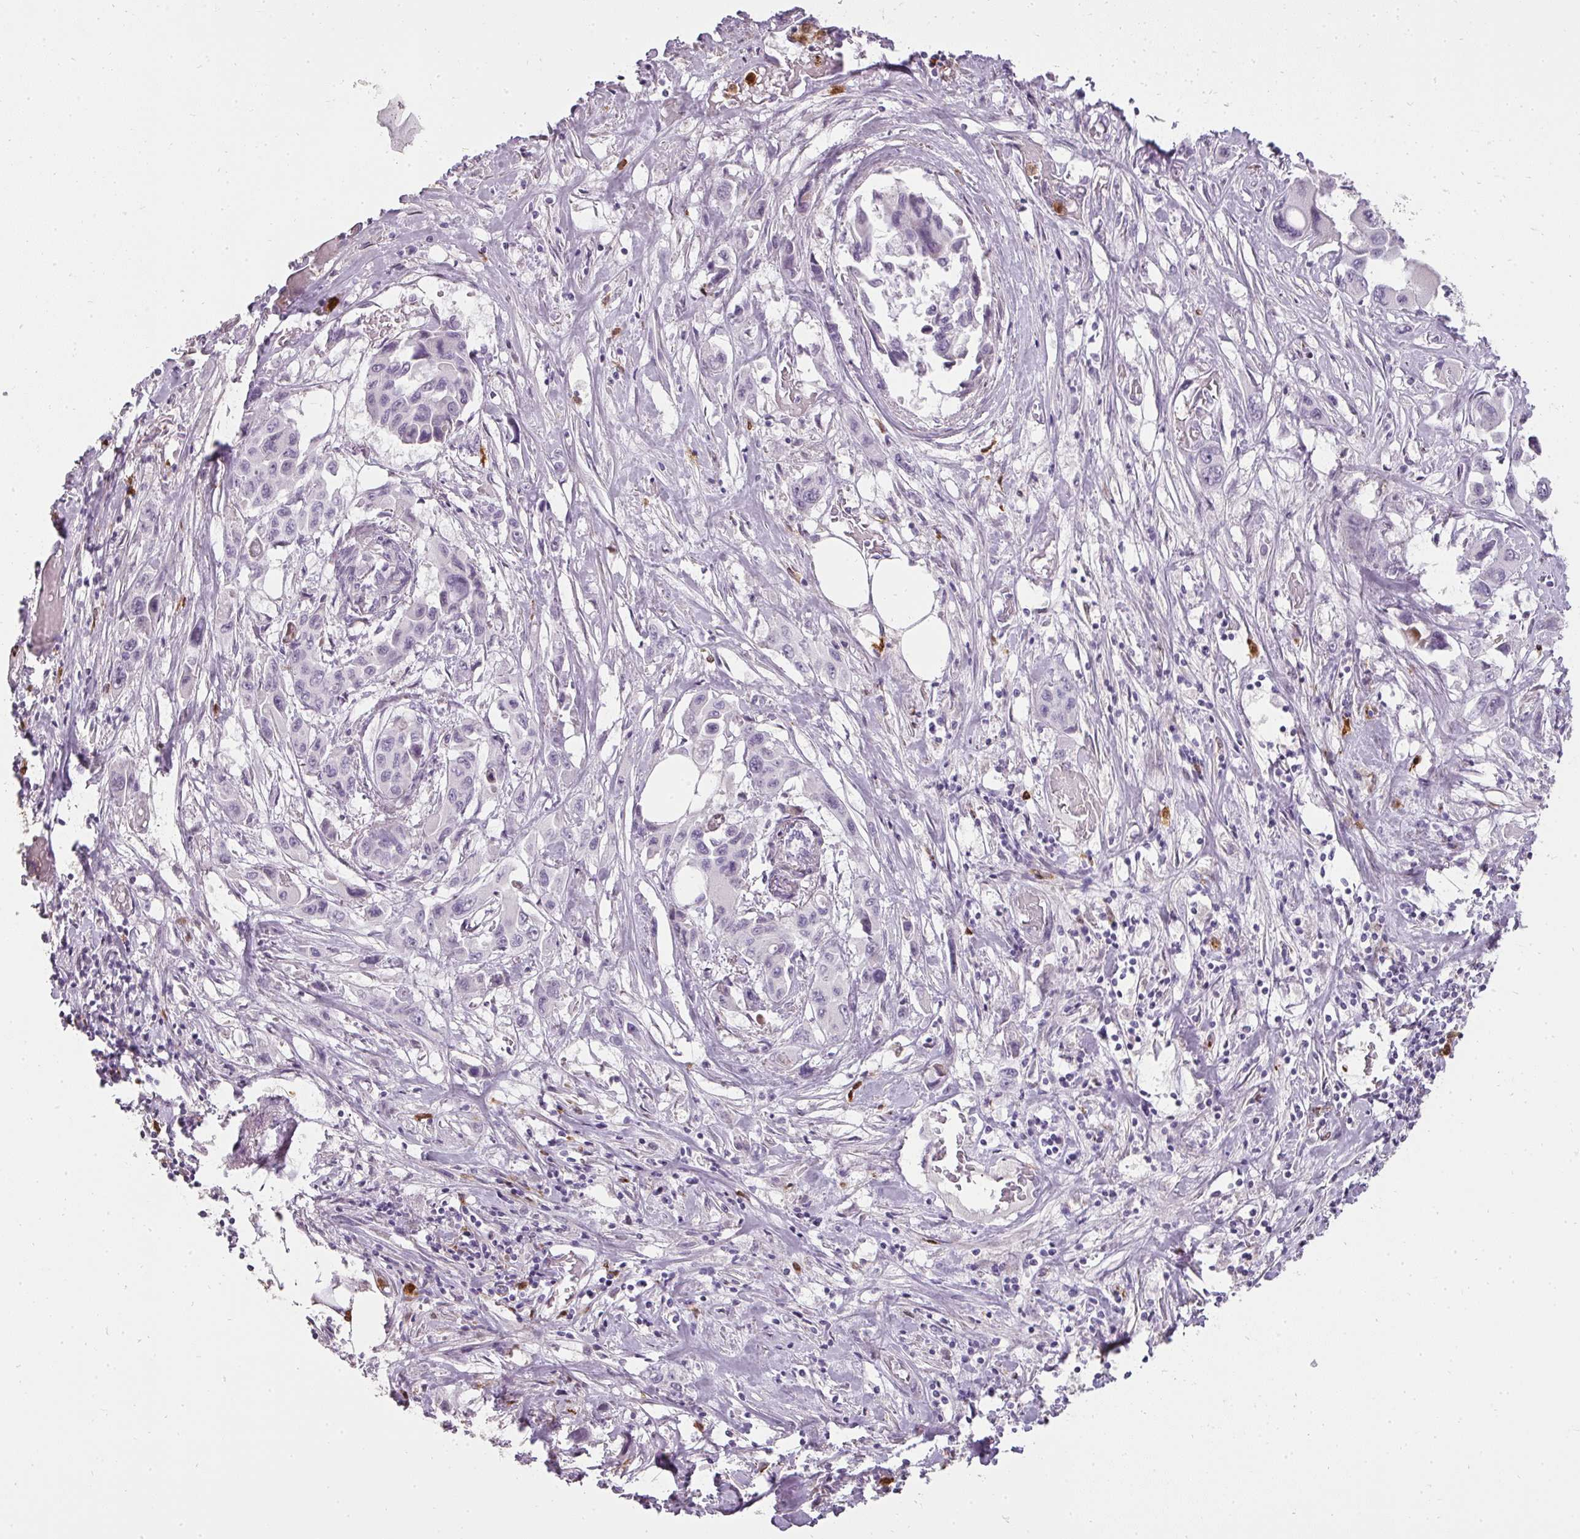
{"staining": {"intensity": "negative", "quantity": "none", "location": "none"}, "tissue": "pancreatic cancer", "cell_type": "Tumor cells", "image_type": "cancer", "snomed": [{"axis": "morphology", "description": "Adenocarcinoma, NOS"}, {"axis": "topography", "description": "Pancreas"}], "caption": "IHC of human pancreatic adenocarcinoma displays no positivity in tumor cells. (DAB (3,3'-diaminobenzidine) IHC visualized using brightfield microscopy, high magnification).", "gene": "BIK", "patient": {"sex": "male", "age": 92}}